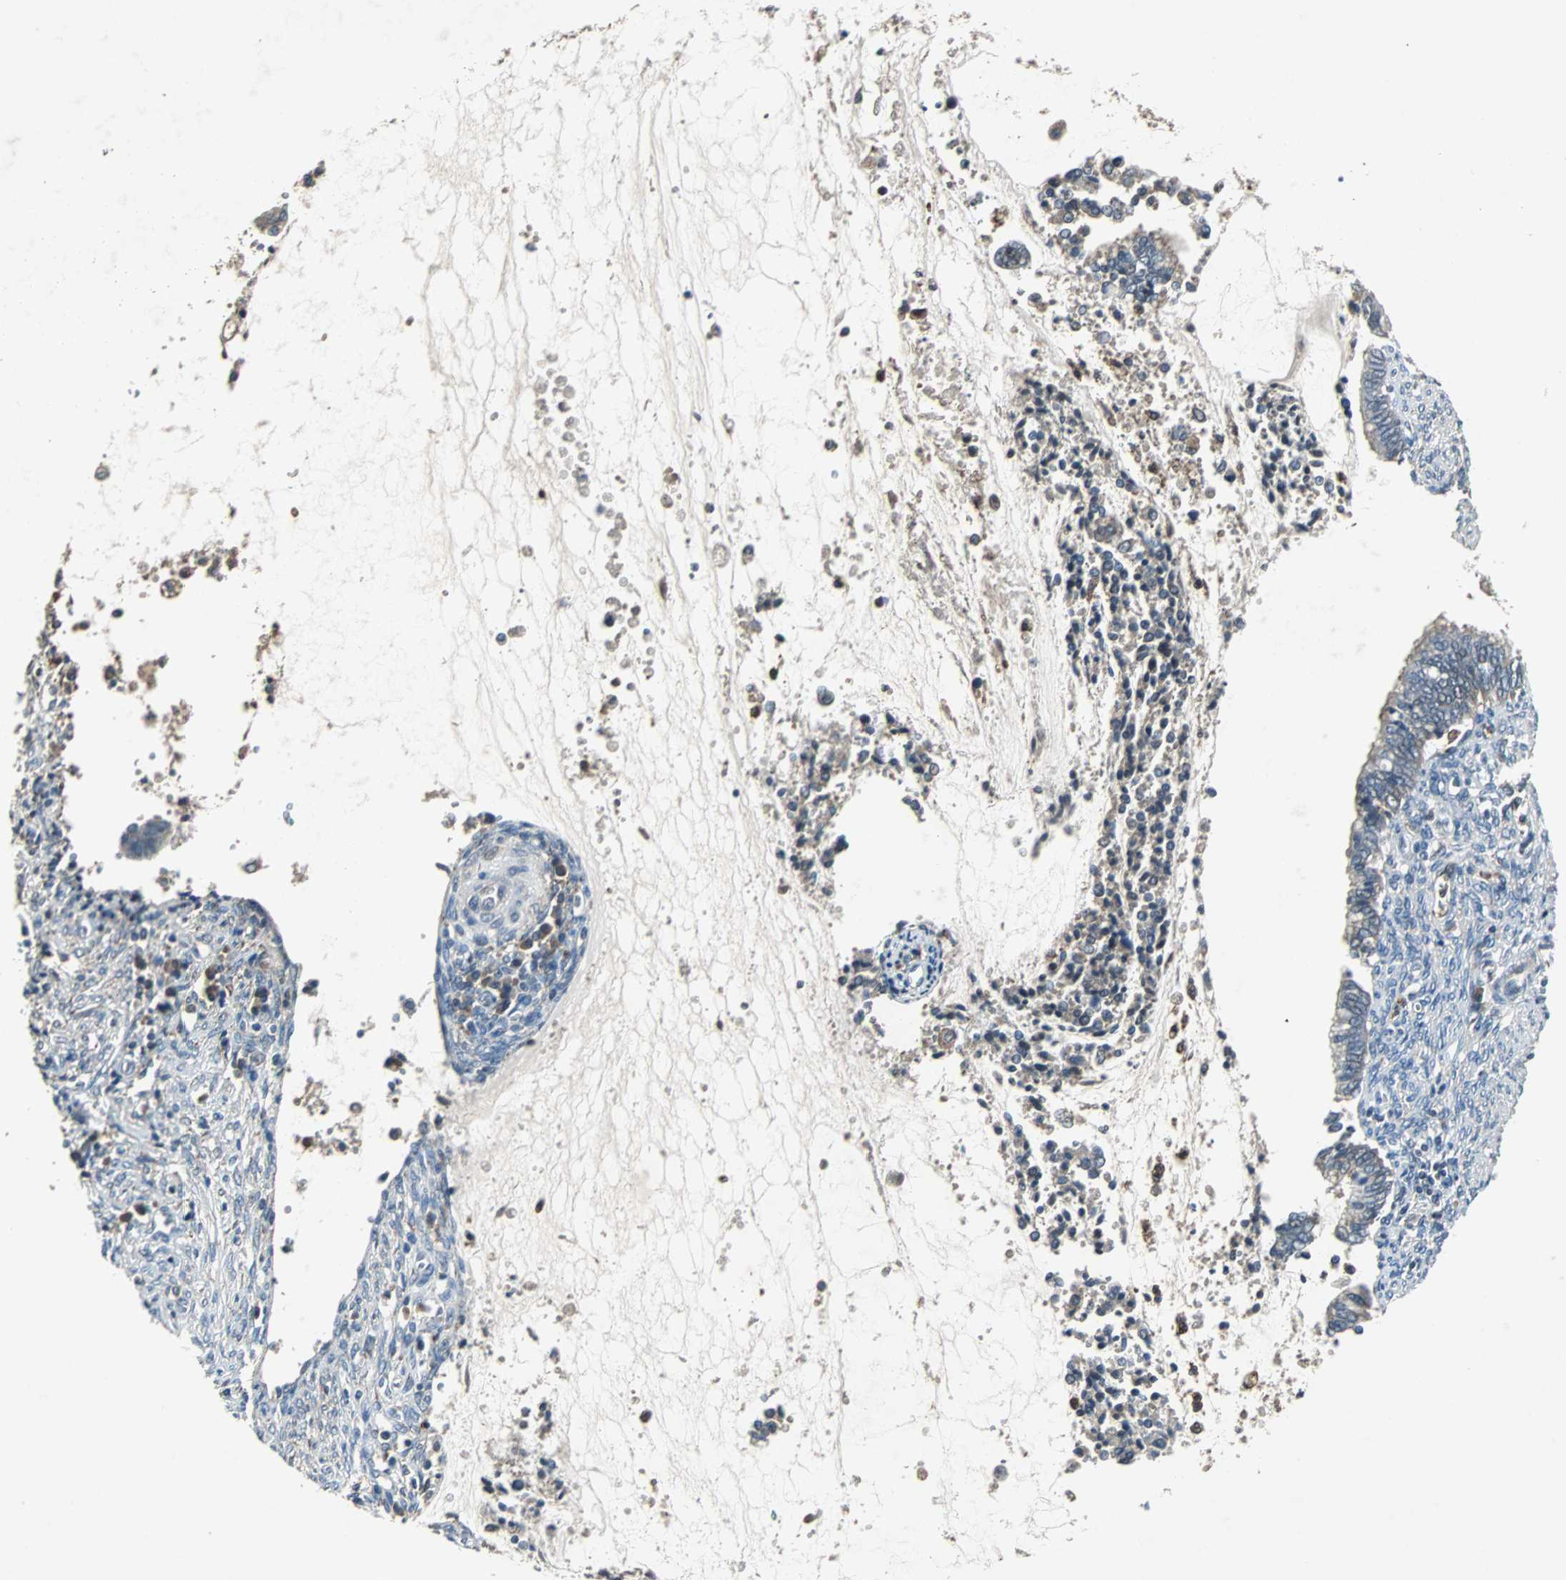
{"staining": {"intensity": "weak", "quantity": "<25%", "location": "cytoplasmic/membranous"}, "tissue": "cervical cancer", "cell_type": "Tumor cells", "image_type": "cancer", "snomed": [{"axis": "morphology", "description": "Adenocarcinoma, NOS"}, {"axis": "topography", "description": "Cervix"}], "caption": "Photomicrograph shows no significant protein staining in tumor cells of cervical cancer (adenocarcinoma).", "gene": "SOS1", "patient": {"sex": "female", "age": 44}}